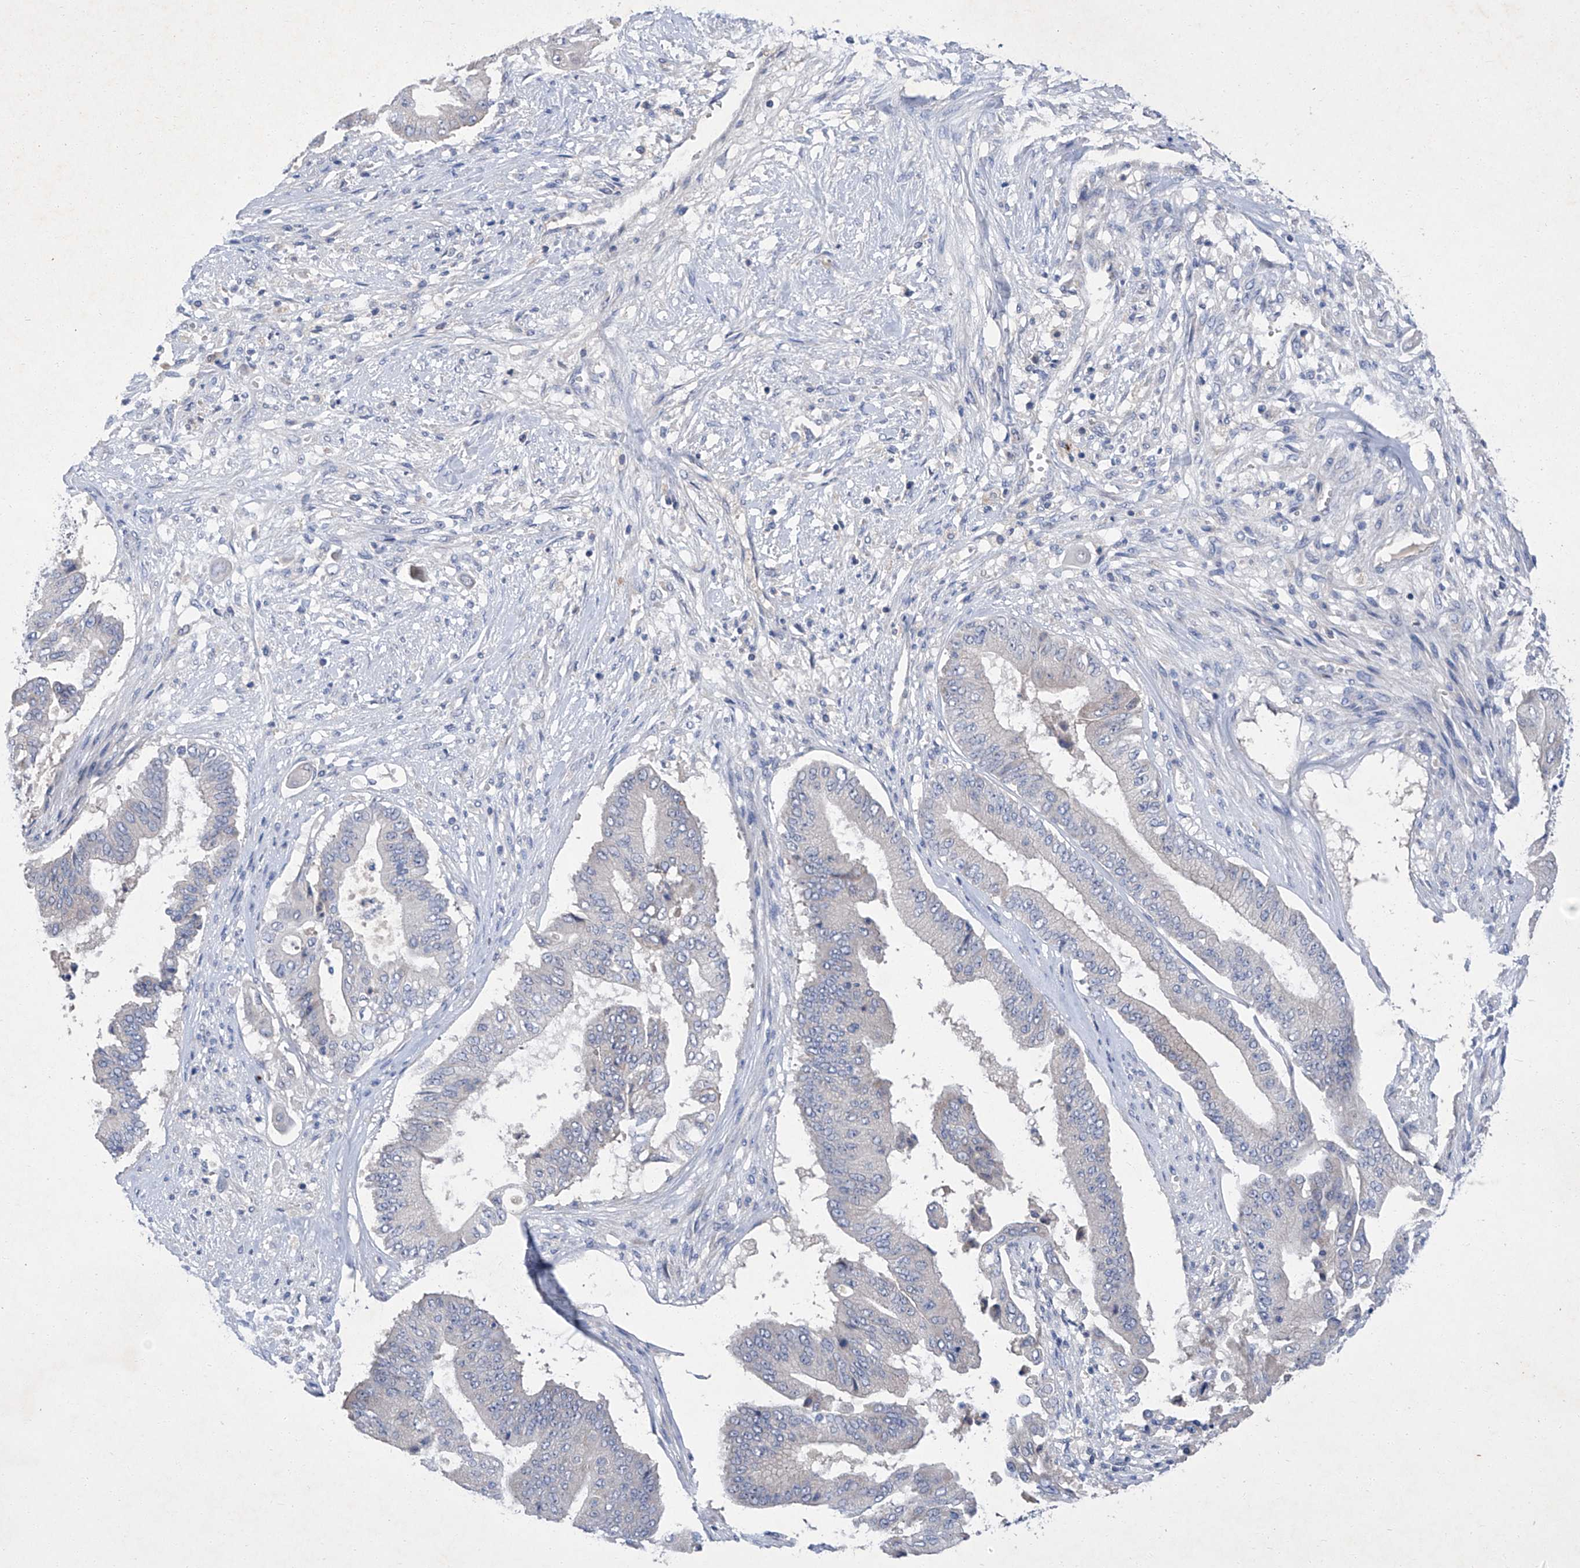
{"staining": {"intensity": "negative", "quantity": "none", "location": "none"}, "tissue": "pancreatic cancer", "cell_type": "Tumor cells", "image_type": "cancer", "snomed": [{"axis": "morphology", "description": "Adenocarcinoma, NOS"}, {"axis": "topography", "description": "Pancreas"}], "caption": "Image shows no significant protein positivity in tumor cells of adenocarcinoma (pancreatic).", "gene": "SBK2", "patient": {"sex": "female", "age": 77}}